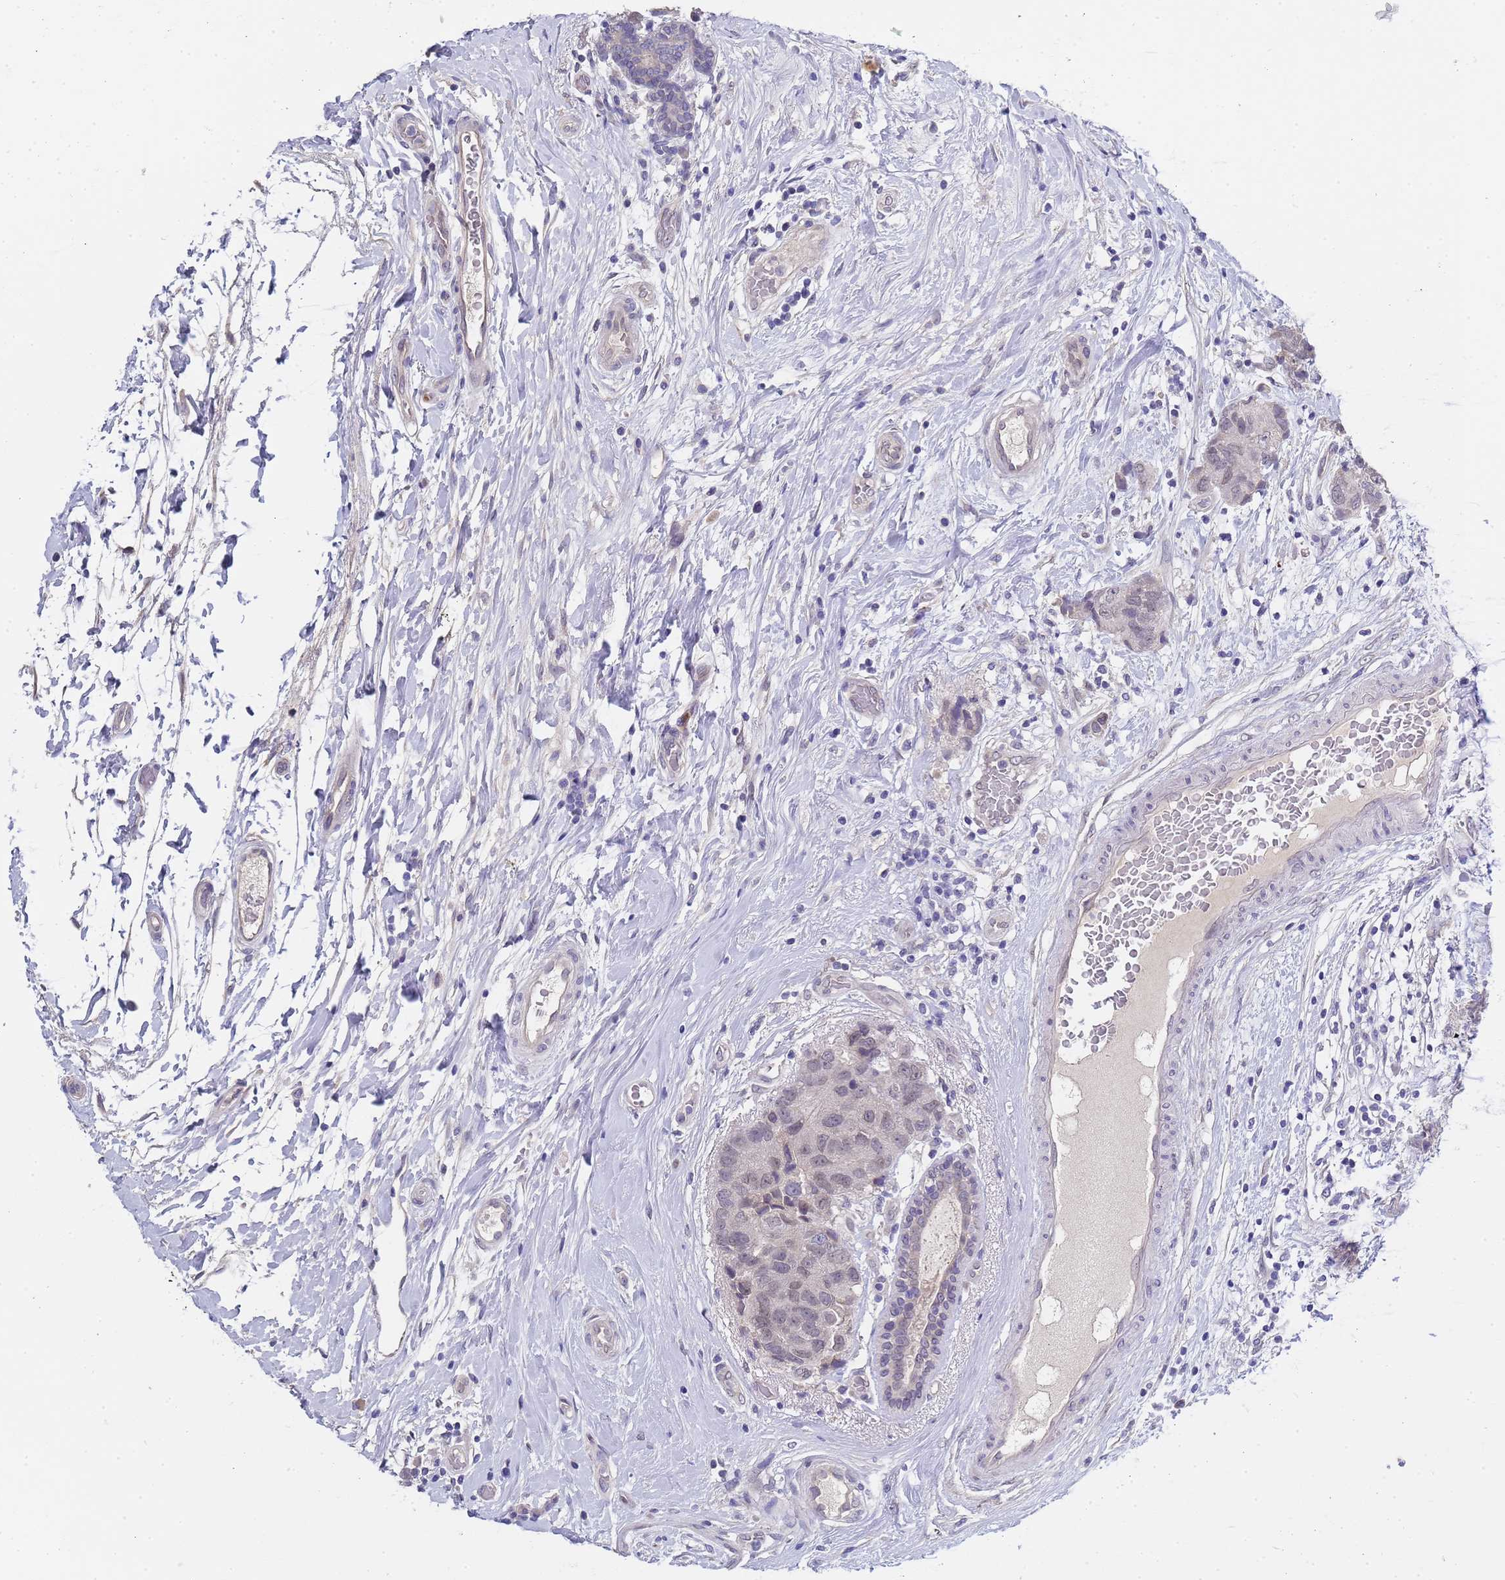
{"staining": {"intensity": "weak", "quantity": "<25%", "location": "nuclear"}, "tissue": "breast cancer", "cell_type": "Tumor cells", "image_type": "cancer", "snomed": [{"axis": "morphology", "description": "Duct carcinoma"}, {"axis": "topography", "description": "Breast"}], "caption": "Tumor cells are negative for protein expression in human breast cancer (invasive ductal carcinoma). (Brightfield microscopy of DAB (3,3'-diaminobenzidine) immunohistochemistry at high magnification).", "gene": "TRMT10A", "patient": {"sex": "female", "age": 62}}